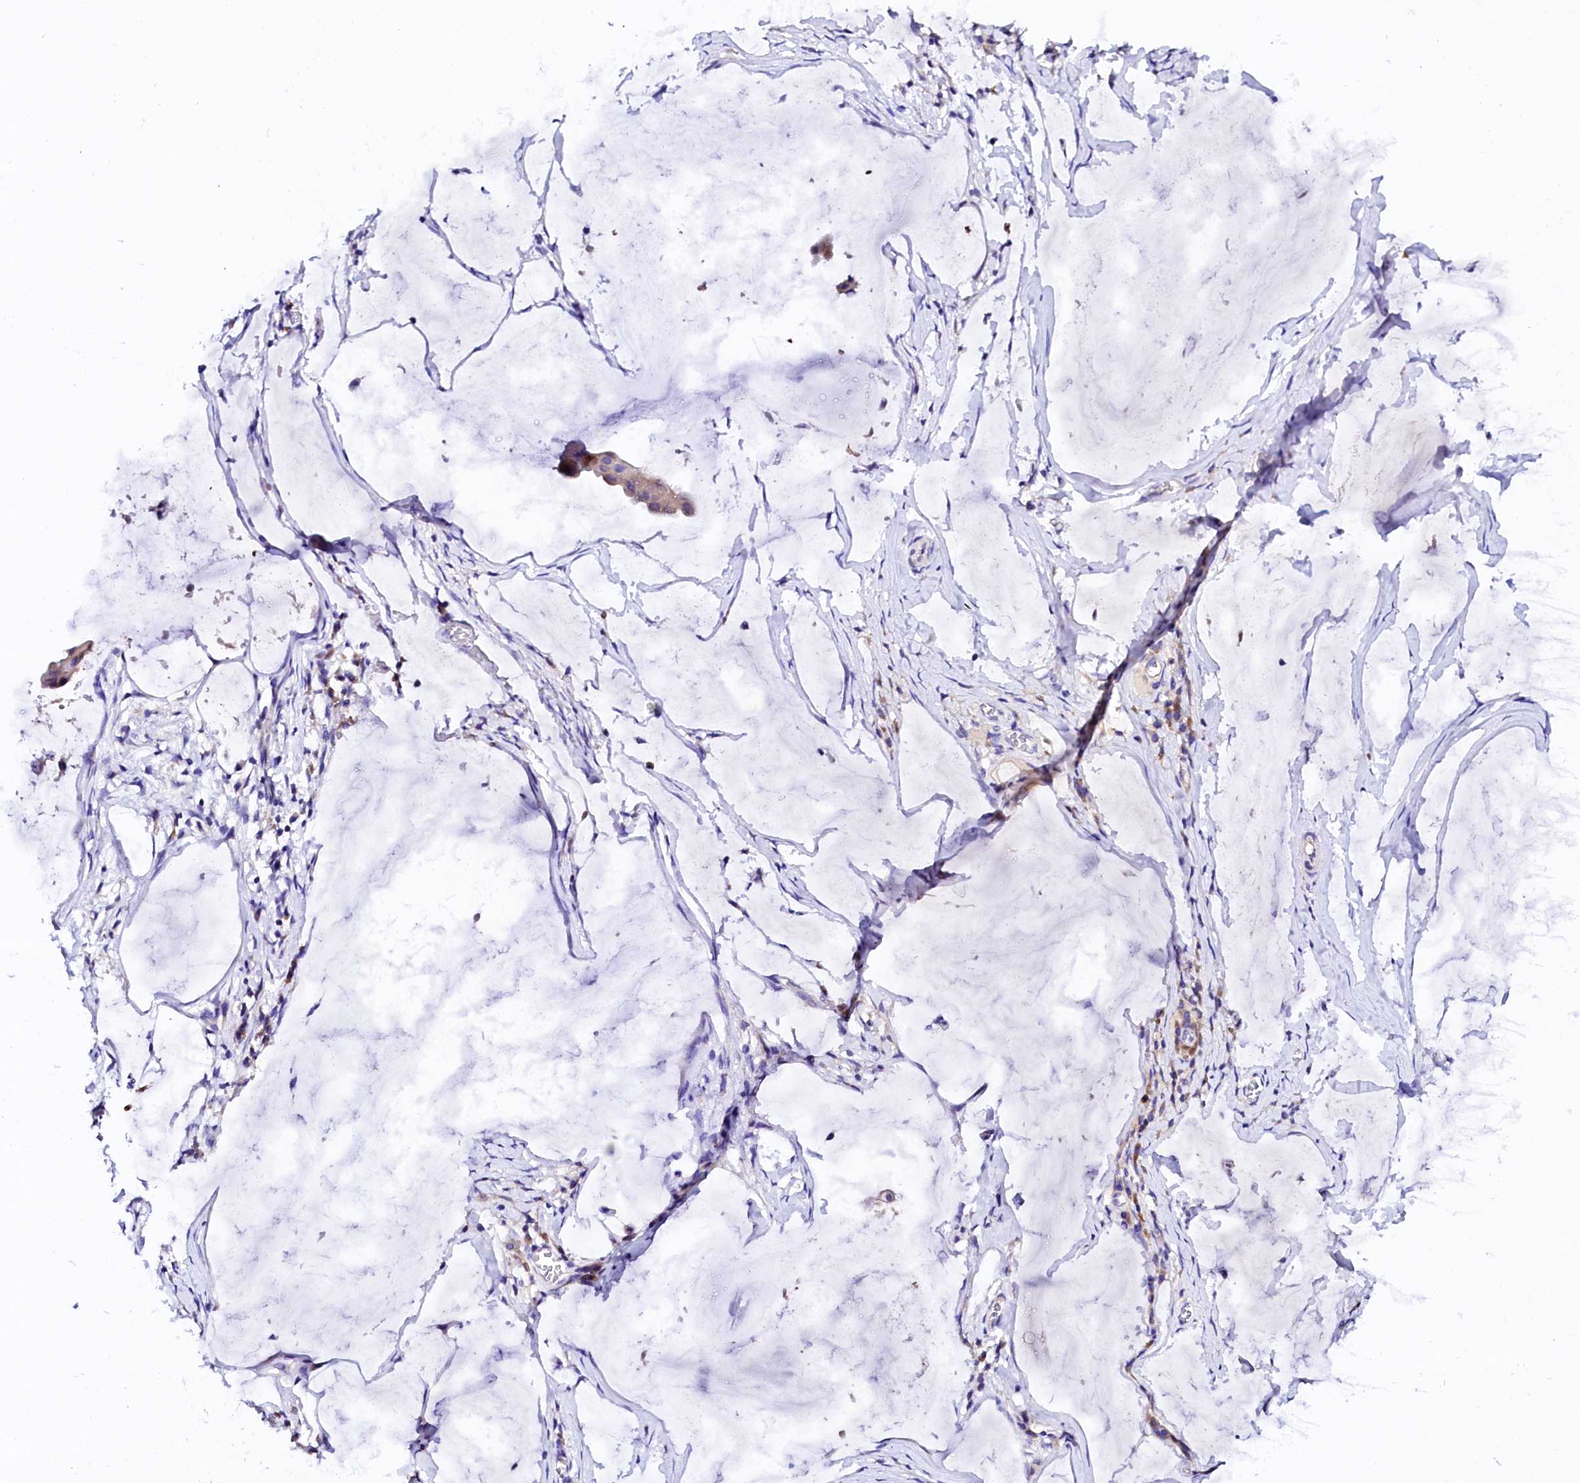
{"staining": {"intensity": "negative", "quantity": "none", "location": "none"}, "tissue": "ovarian cancer", "cell_type": "Tumor cells", "image_type": "cancer", "snomed": [{"axis": "morphology", "description": "Cystadenocarcinoma, mucinous, NOS"}, {"axis": "topography", "description": "Ovary"}], "caption": "This is an immunohistochemistry (IHC) photomicrograph of ovarian cancer (mucinous cystadenocarcinoma). There is no expression in tumor cells.", "gene": "BTBD16", "patient": {"sex": "female", "age": 73}}